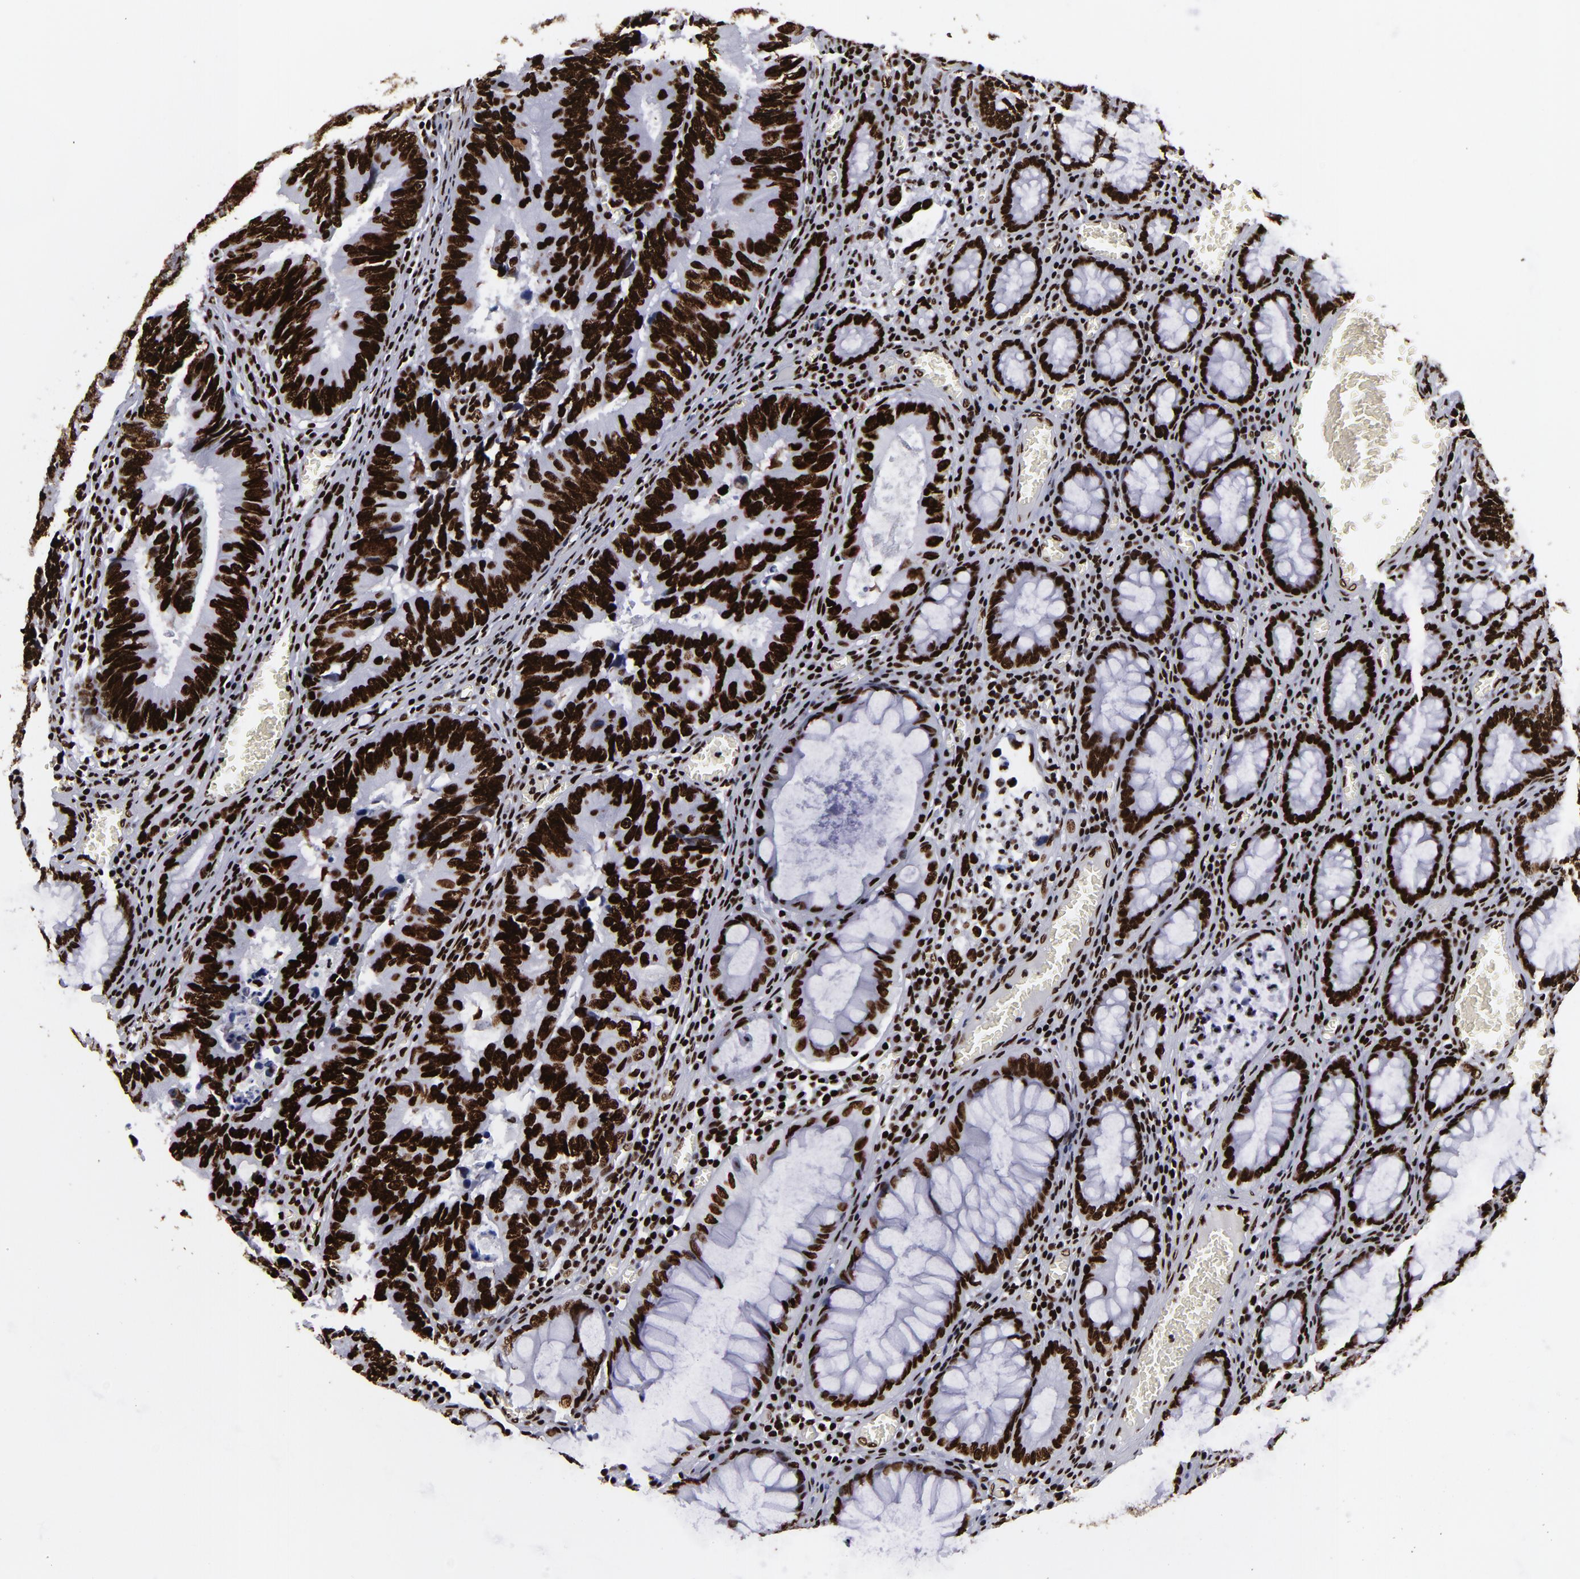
{"staining": {"intensity": "strong", "quantity": ">75%", "location": "nuclear"}, "tissue": "colorectal cancer", "cell_type": "Tumor cells", "image_type": "cancer", "snomed": [{"axis": "morphology", "description": "Adenocarcinoma, NOS"}, {"axis": "topography", "description": "Rectum"}], "caption": "Colorectal adenocarcinoma tissue reveals strong nuclear positivity in about >75% of tumor cells, visualized by immunohistochemistry.", "gene": "SAFB", "patient": {"sex": "female", "age": 98}}